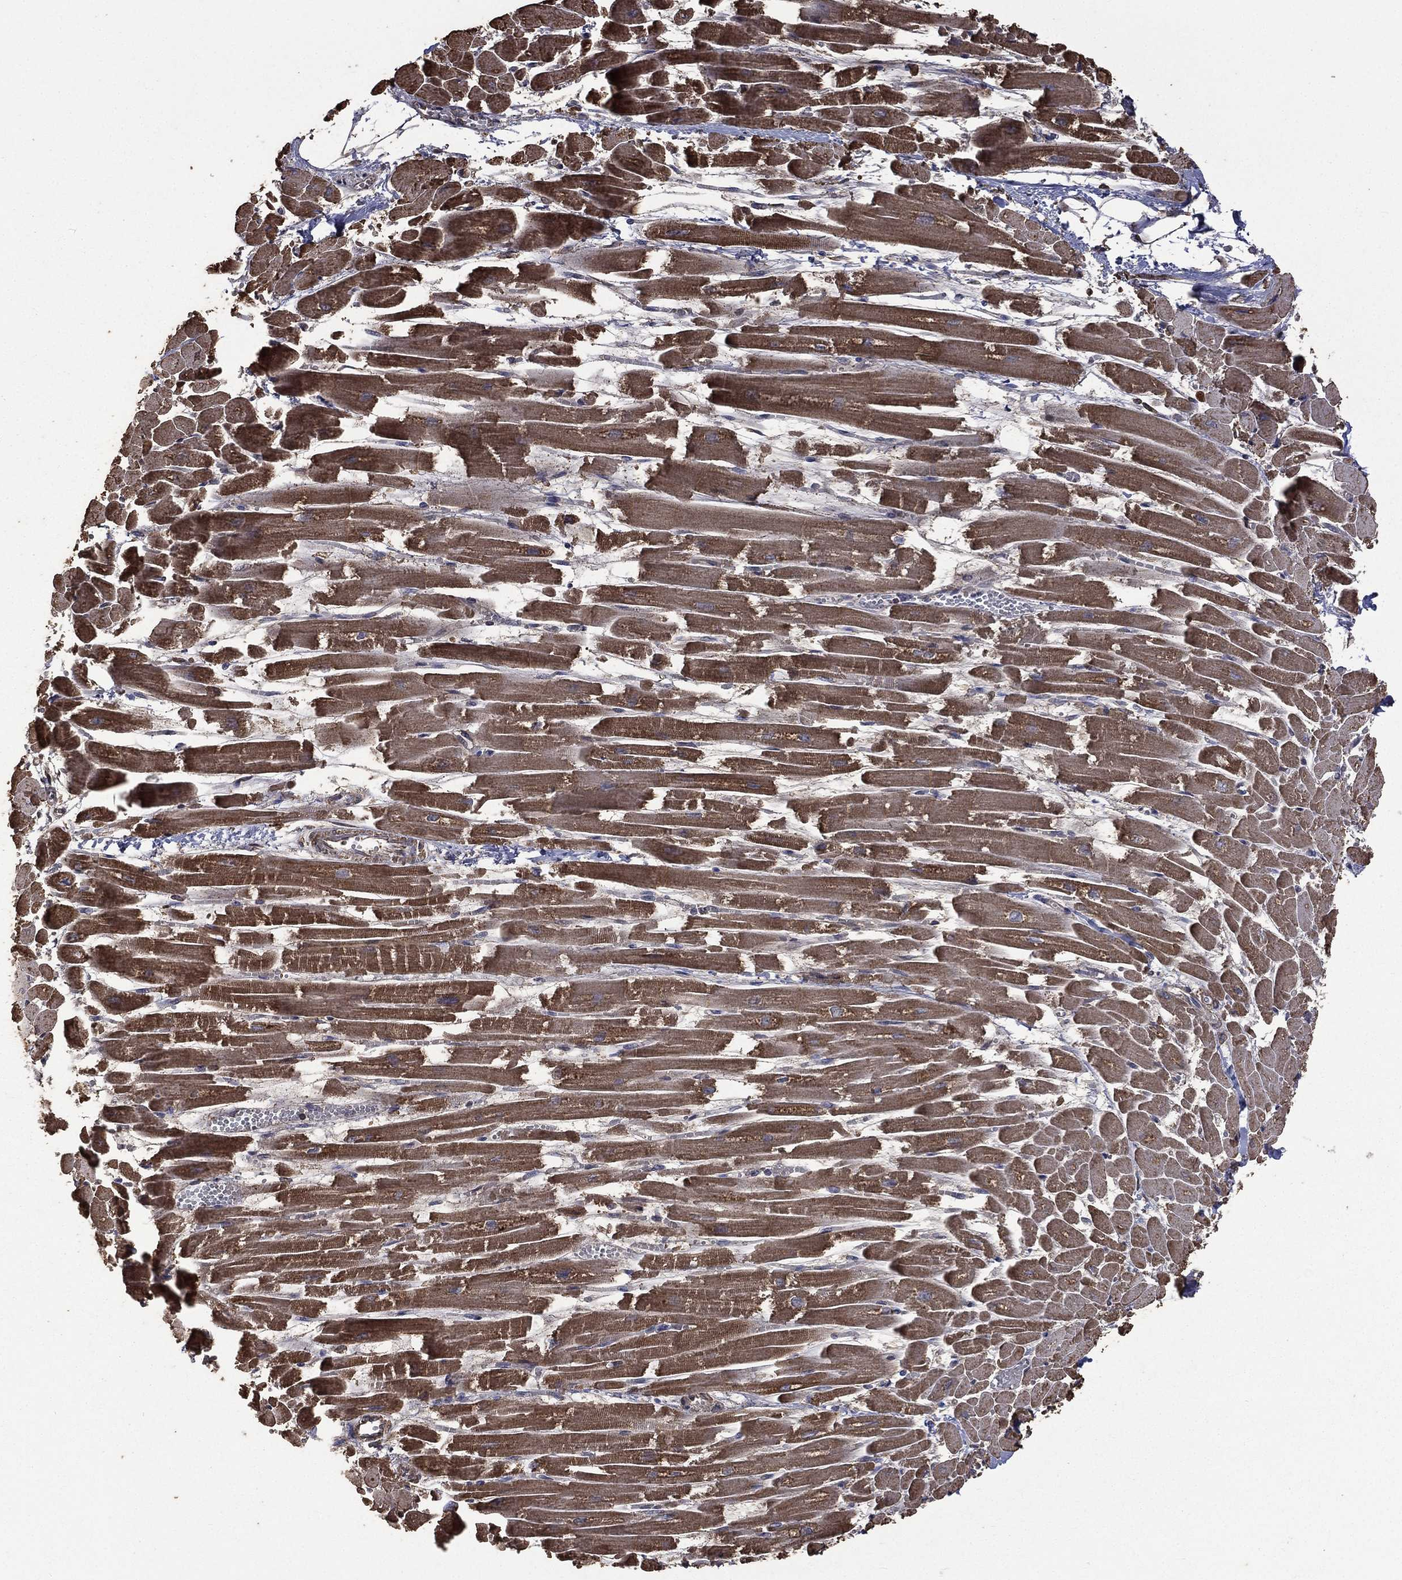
{"staining": {"intensity": "strong", "quantity": ">75%", "location": "cytoplasmic/membranous"}, "tissue": "heart muscle", "cell_type": "Cardiomyocytes", "image_type": "normal", "snomed": [{"axis": "morphology", "description": "Normal tissue, NOS"}, {"axis": "topography", "description": "Heart"}], "caption": "A brown stain shows strong cytoplasmic/membranous positivity of a protein in cardiomyocytes of unremarkable human heart muscle. (Stains: DAB in brown, nuclei in blue, Microscopy: brightfield microscopy at high magnification).", "gene": "METTL27", "patient": {"sex": "female", "age": 52}}